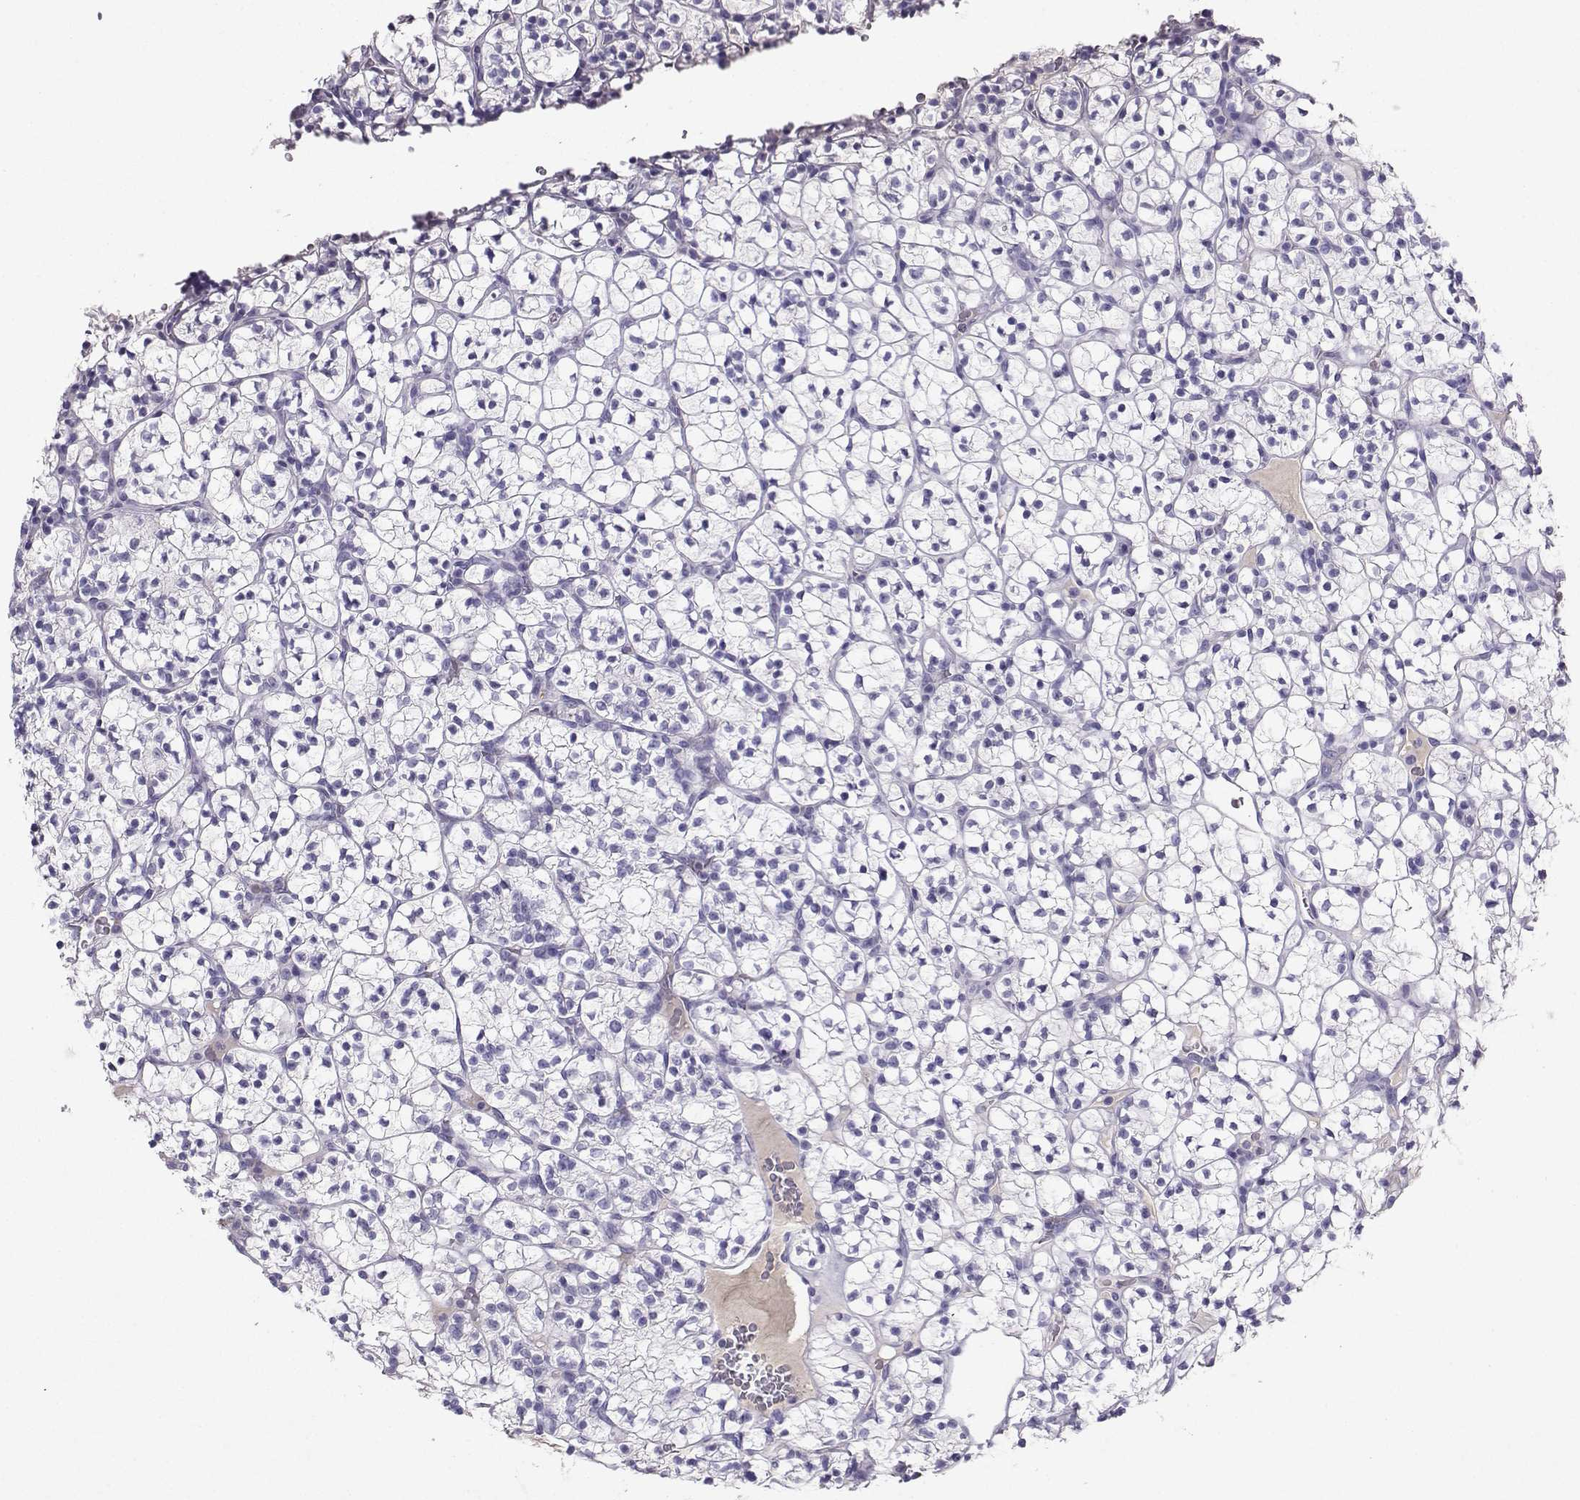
{"staining": {"intensity": "negative", "quantity": "none", "location": "none"}, "tissue": "renal cancer", "cell_type": "Tumor cells", "image_type": "cancer", "snomed": [{"axis": "morphology", "description": "Adenocarcinoma, NOS"}, {"axis": "topography", "description": "Kidney"}], "caption": "This image is of renal cancer stained with immunohistochemistry (IHC) to label a protein in brown with the nuclei are counter-stained blue. There is no staining in tumor cells.", "gene": "GRIK4", "patient": {"sex": "female", "age": 89}}